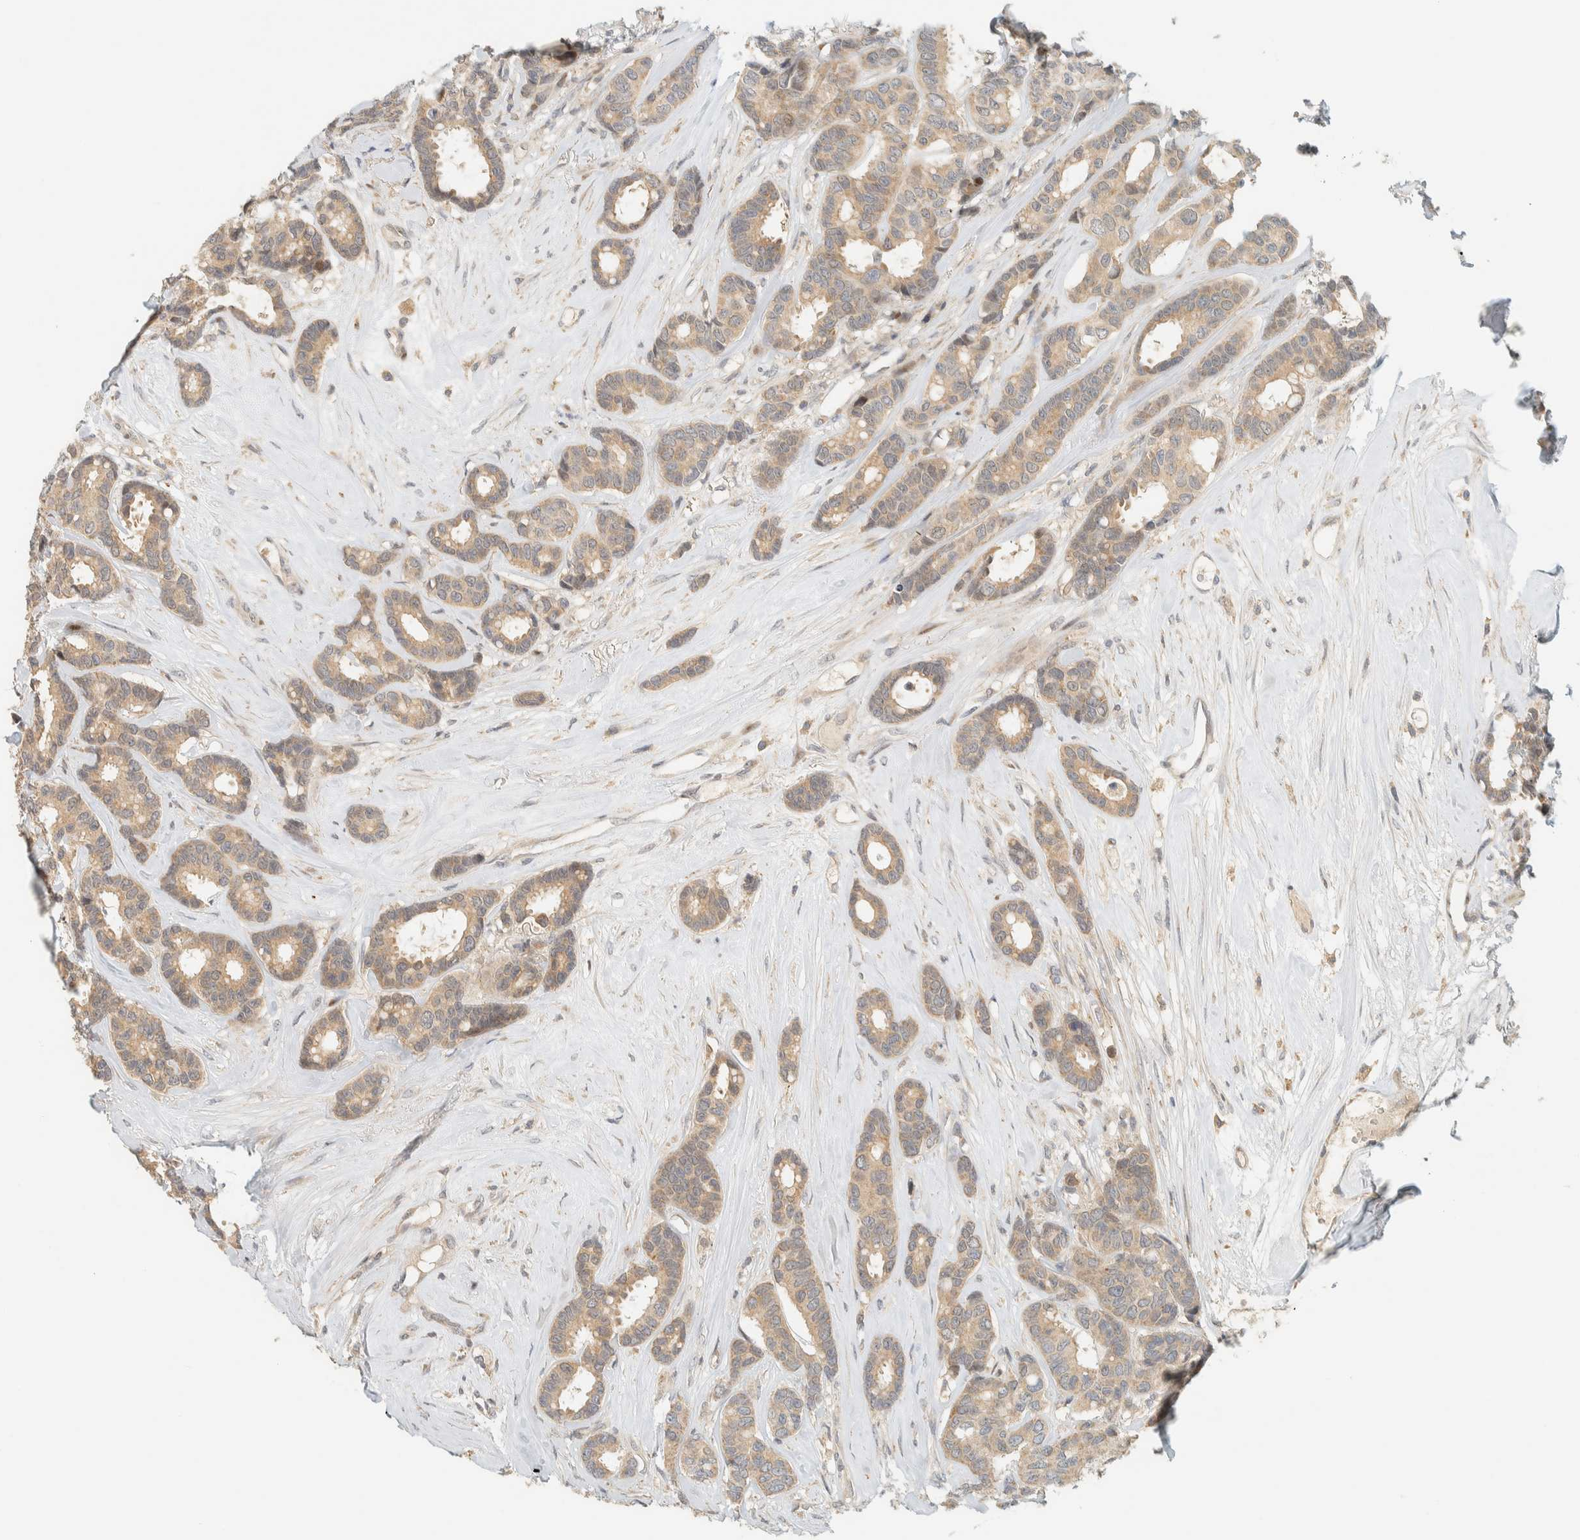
{"staining": {"intensity": "moderate", "quantity": ">75%", "location": "cytoplasmic/membranous"}, "tissue": "breast cancer", "cell_type": "Tumor cells", "image_type": "cancer", "snomed": [{"axis": "morphology", "description": "Duct carcinoma"}, {"axis": "topography", "description": "Breast"}], "caption": "DAB (3,3'-diaminobenzidine) immunohistochemical staining of human breast cancer (invasive ductal carcinoma) reveals moderate cytoplasmic/membranous protein staining in about >75% of tumor cells. (brown staining indicates protein expression, while blue staining denotes nuclei).", "gene": "CCDC171", "patient": {"sex": "female", "age": 87}}